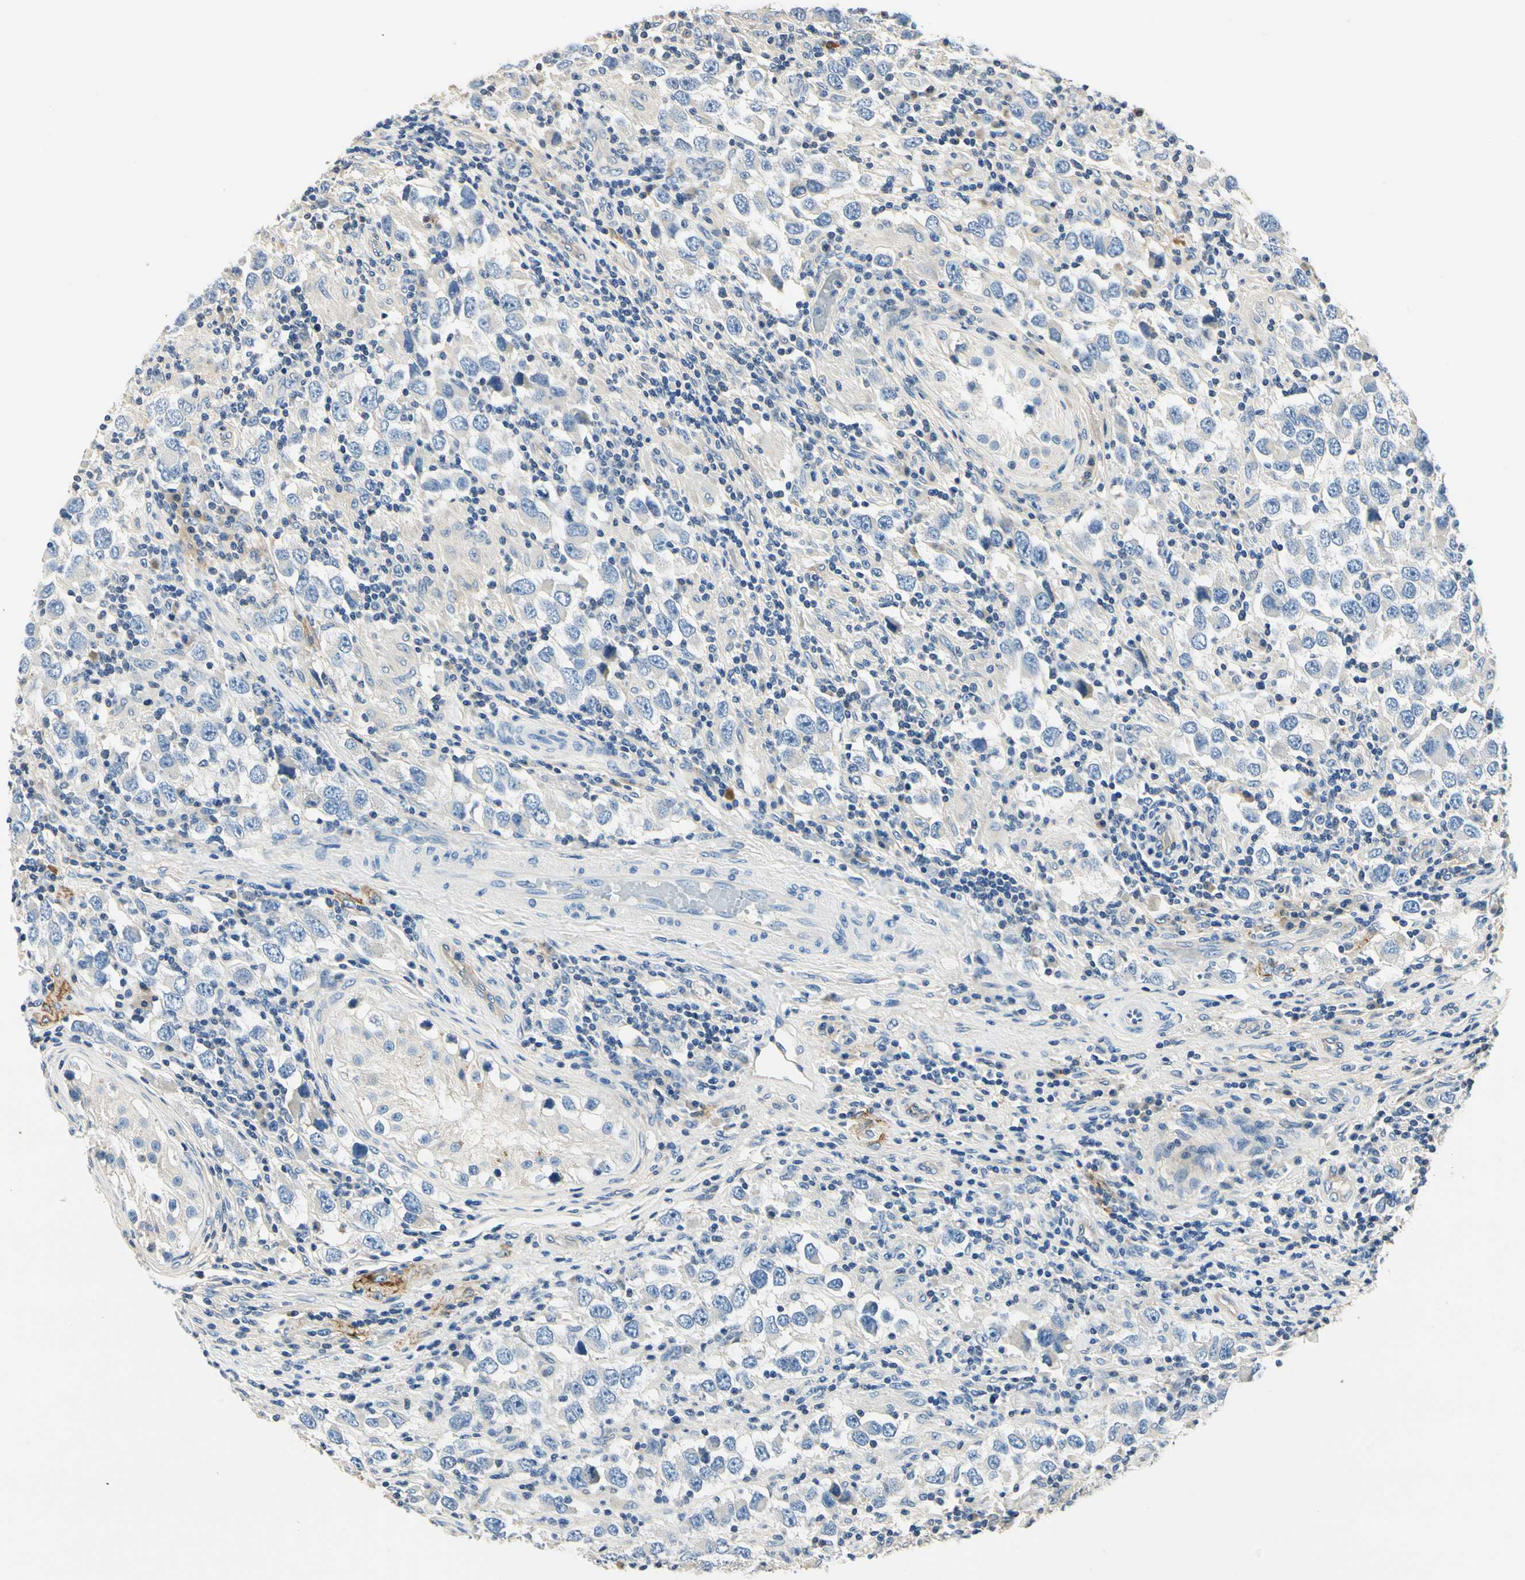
{"staining": {"intensity": "negative", "quantity": "none", "location": "none"}, "tissue": "testis cancer", "cell_type": "Tumor cells", "image_type": "cancer", "snomed": [{"axis": "morphology", "description": "Carcinoma, Embryonal, NOS"}, {"axis": "topography", "description": "Testis"}], "caption": "The immunohistochemistry (IHC) photomicrograph has no significant staining in tumor cells of testis embryonal carcinoma tissue.", "gene": "TGFBR3", "patient": {"sex": "male", "age": 21}}